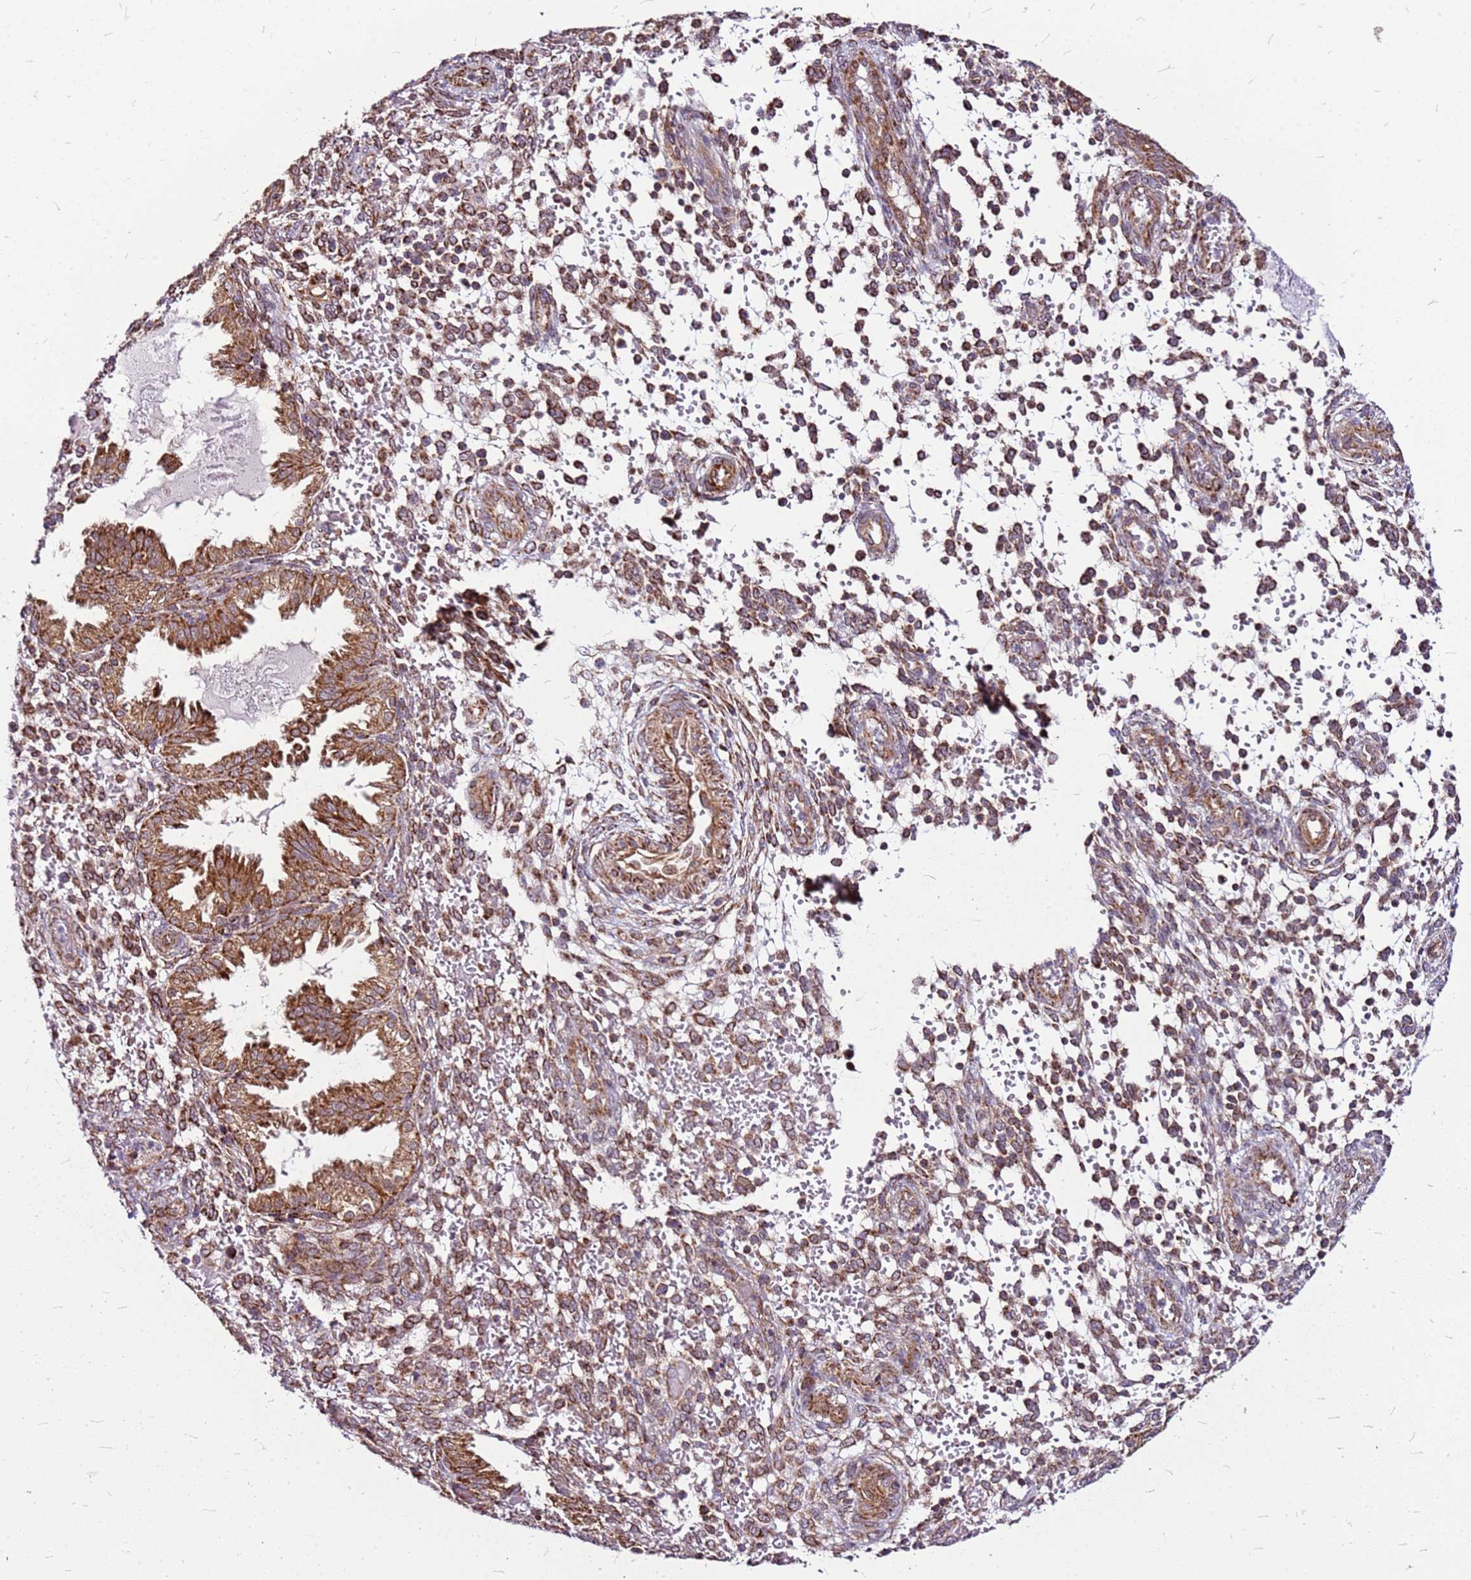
{"staining": {"intensity": "moderate", "quantity": ">75%", "location": "cytoplasmic/membranous"}, "tissue": "endometrium", "cell_type": "Cells in endometrial stroma", "image_type": "normal", "snomed": [{"axis": "morphology", "description": "Normal tissue, NOS"}, {"axis": "topography", "description": "Endometrium"}], "caption": "Moderate cytoplasmic/membranous protein staining is appreciated in approximately >75% of cells in endometrial stroma in endometrium.", "gene": "OR51T1", "patient": {"sex": "female", "age": 33}}